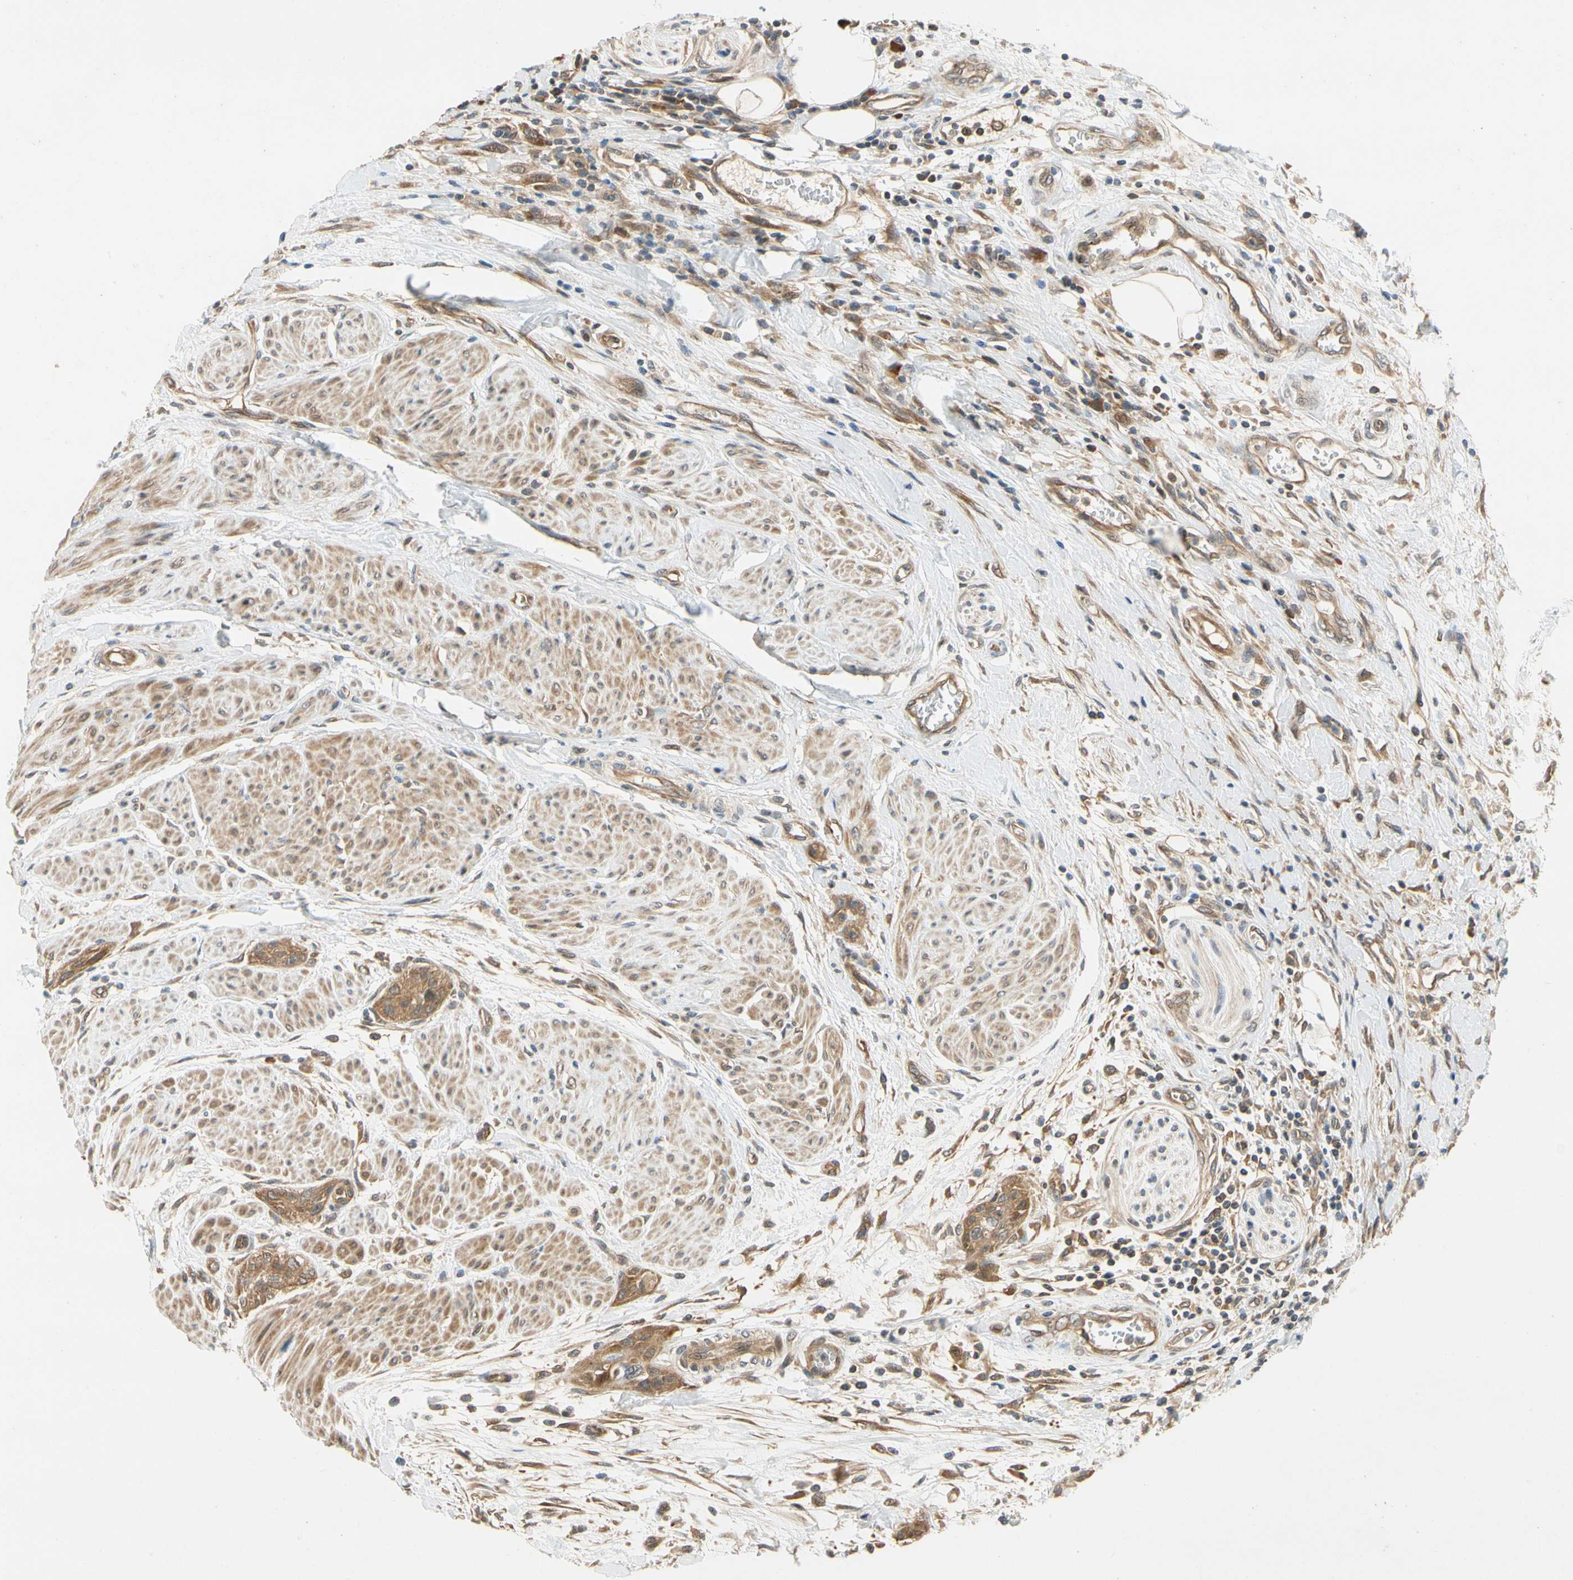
{"staining": {"intensity": "moderate", "quantity": ">75%", "location": "cytoplasmic/membranous"}, "tissue": "urothelial cancer", "cell_type": "Tumor cells", "image_type": "cancer", "snomed": [{"axis": "morphology", "description": "Urothelial carcinoma, High grade"}, {"axis": "topography", "description": "Urinary bladder"}], "caption": "IHC histopathology image of neoplastic tissue: urothelial cancer stained using immunohistochemistry (IHC) exhibits medium levels of moderate protein expression localized specifically in the cytoplasmic/membranous of tumor cells, appearing as a cytoplasmic/membranous brown color.", "gene": "TDRP", "patient": {"sex": "male", "age": 35}}